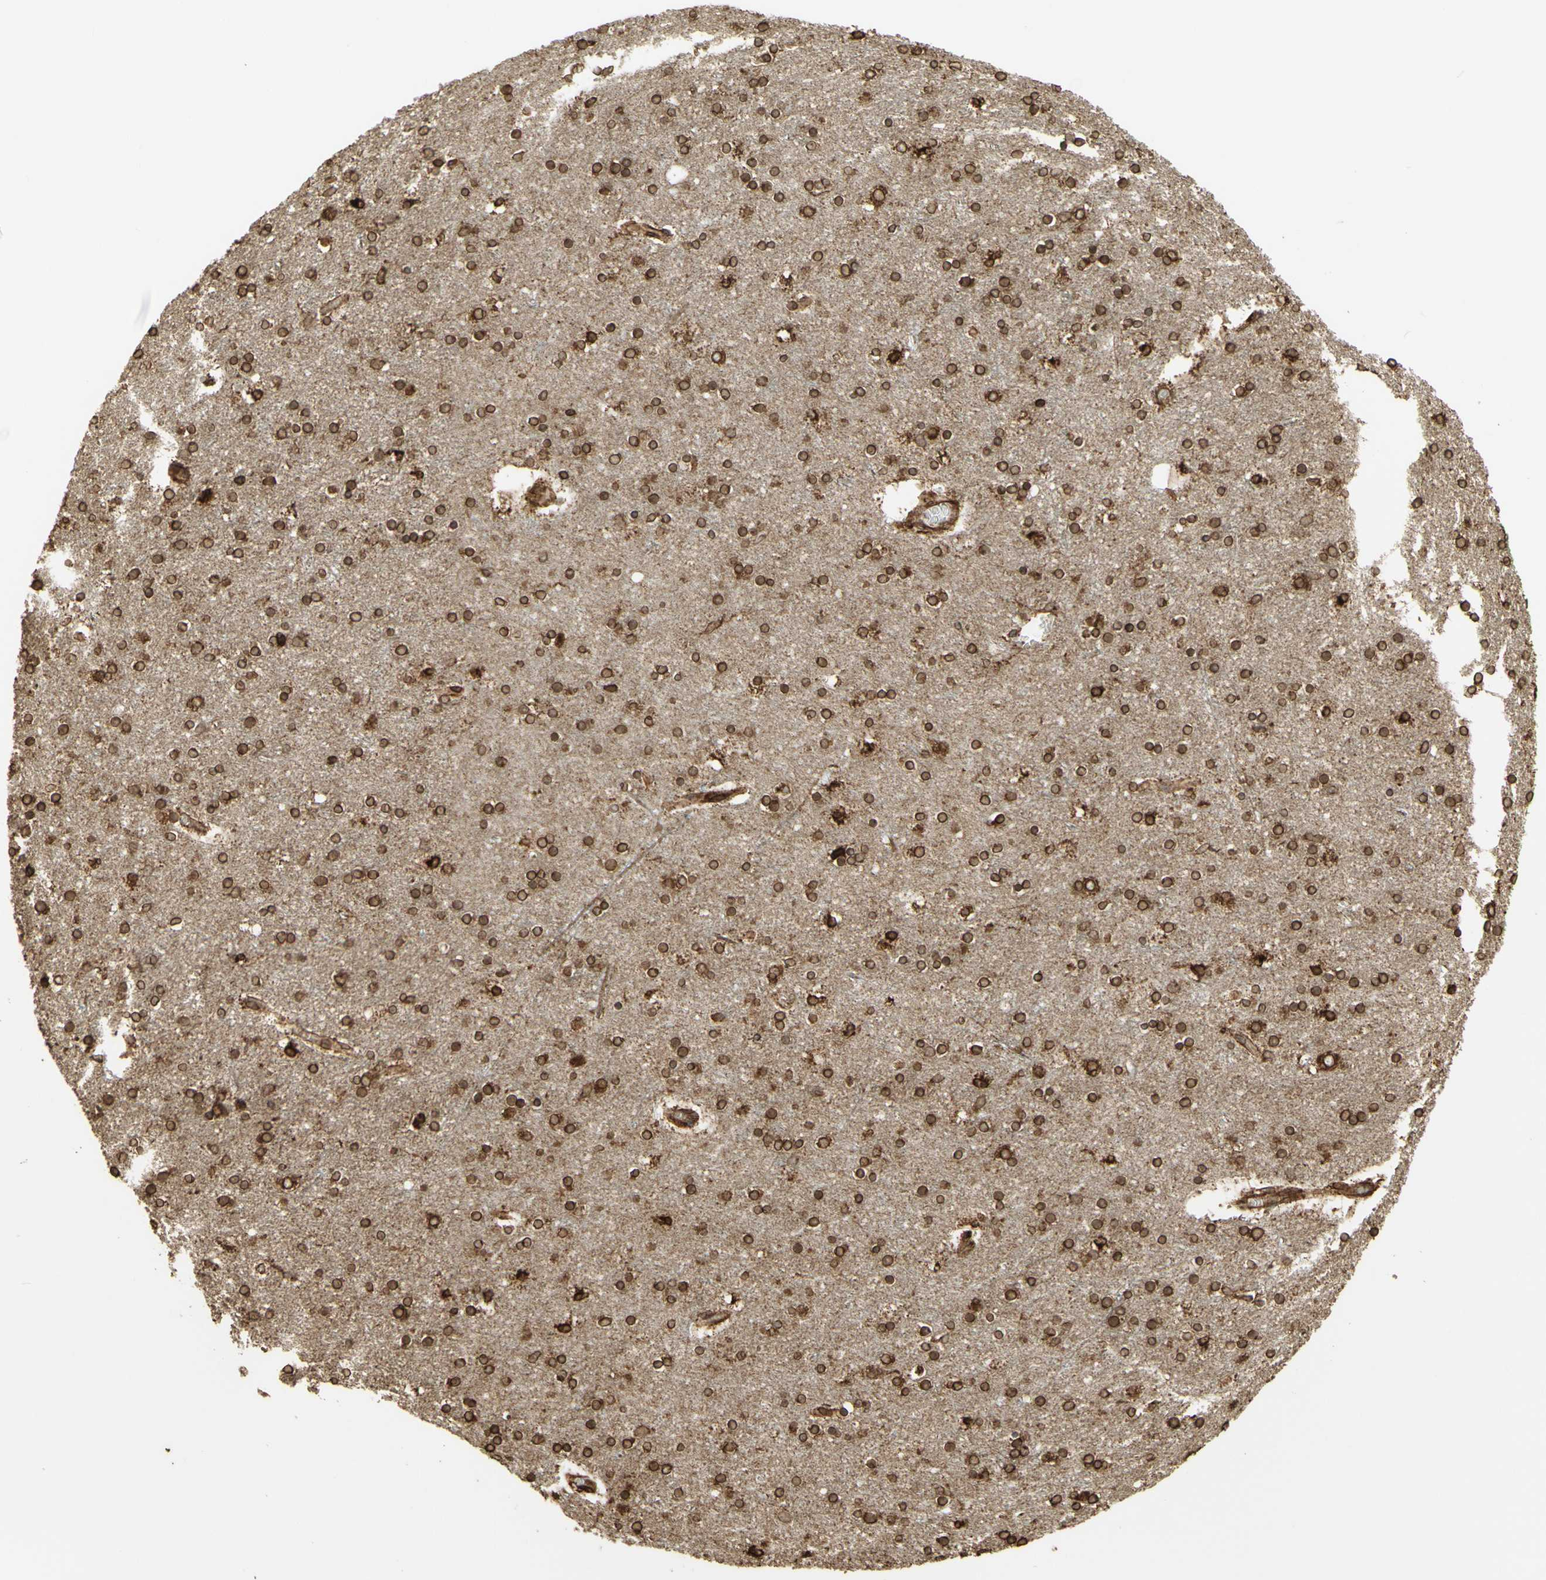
{"staining": {"intensity": "strong", "quantity": ">75%", "location": "cytoplasmic/membranous"}, "tissue": "cerebral cortex", "cell_type": "Endothelial cells", "image_type": "normal", "snomed": [{"axis": "morphology", "description": "Normal tissue, NOS"}, {"axis": "topography", "description": "Cerebral cortex"}], "caption": "Immunohistochemistry (IHC) (DAB (3,3'-diaminobenzidine)) staining of unremarkable human cerebral cortex shows strong cytoplasmic/membranous protein staining in about >75% of endothelial cells.", "gene": "CANX", "patient": {"sex": "female", "age": 54}}